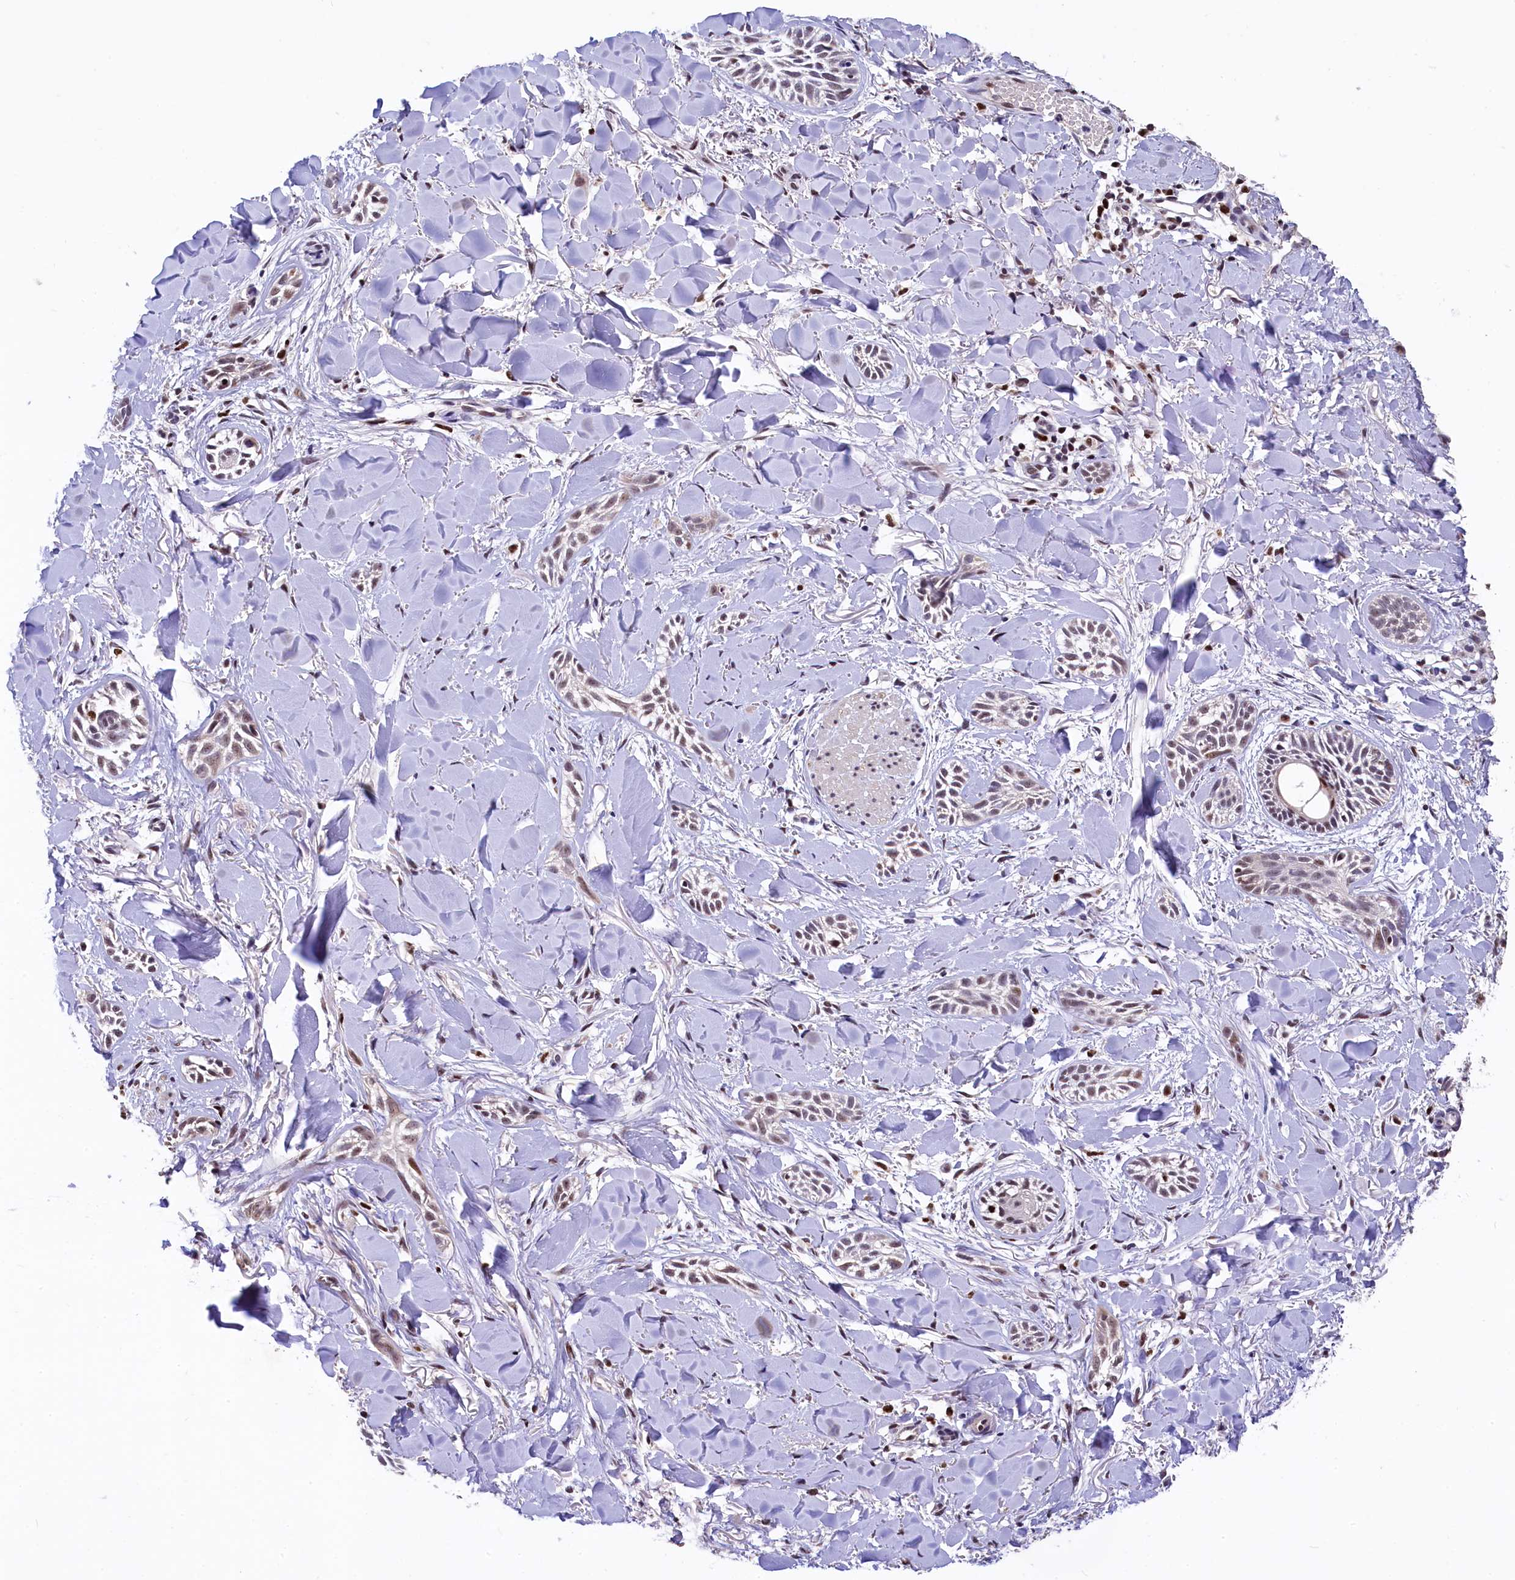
{"staining": {"intensity": "weak", "quantity": ">75%", "location": "nuclear"}, "tissue": "skin cancer", "cell_type": "Tumor cells", "image_type": "cancer", "snomed": [{"axis": "morphology", "description": "Basal cell carcinoma"}, {"axis": "topography", "description": "Skin"}], "caption": "Immunohistochemistry image of human skin cancer (basal cell carcinoma) stained for a protein (brown), which demonstrates low levels of weak nuclear expression in about >75% of tumor cells.", "gene": "HECTD4", "patient": {"sex": "female", "age": 59}}